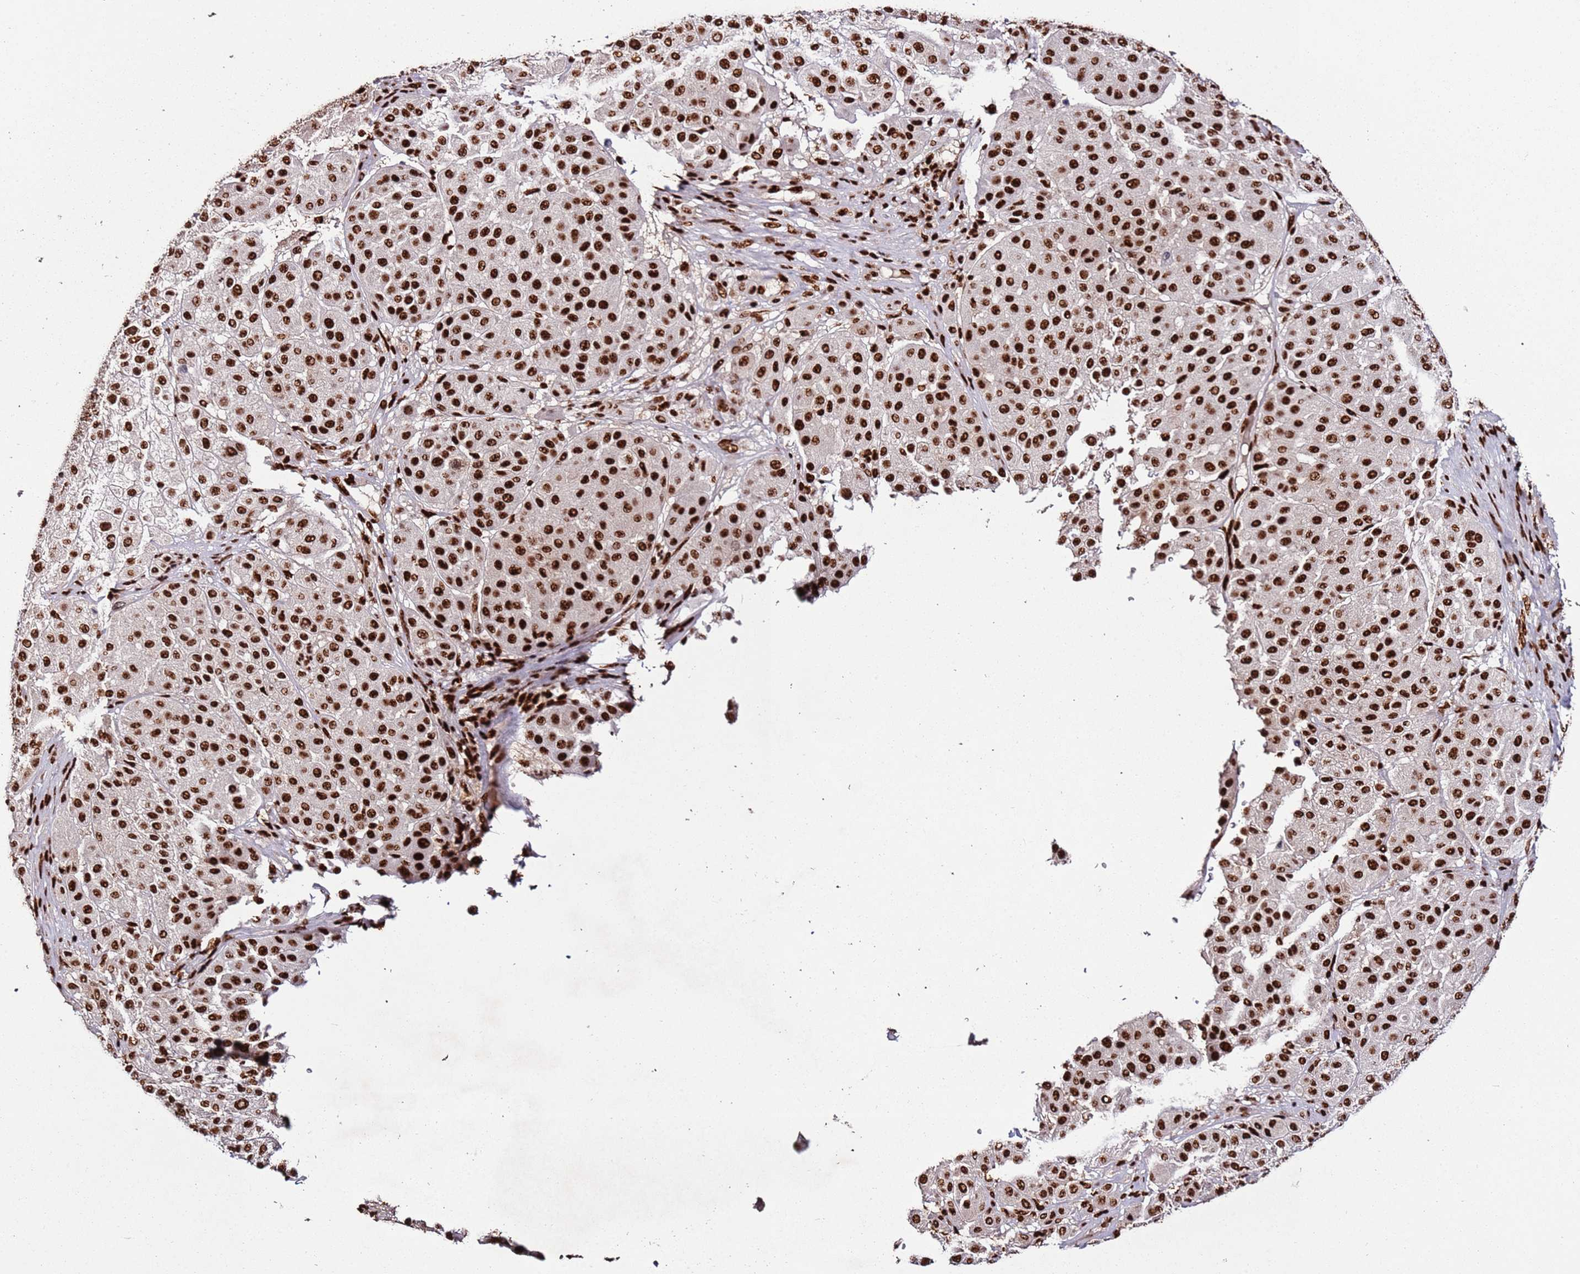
{"staining": {"intensity": "strong", "quantity": ">75%", "location": "nuclear"}, "tissue": "melanoma", "cell_type": "Tumor cells", "image_type": "cancer", "snomed": [{"axis": "morphology", "description": "Malignant melanoma, Metastatic site"}, {"axis": "topography", "description": "Smooth muscle"}], "caption": "Tumor cells display strong nuclear expression in approximately >75% of cells in malignant melanoma (metastatic site).", "gene": "C6orf226", "patient": {"sex": "male", "age": 41}}